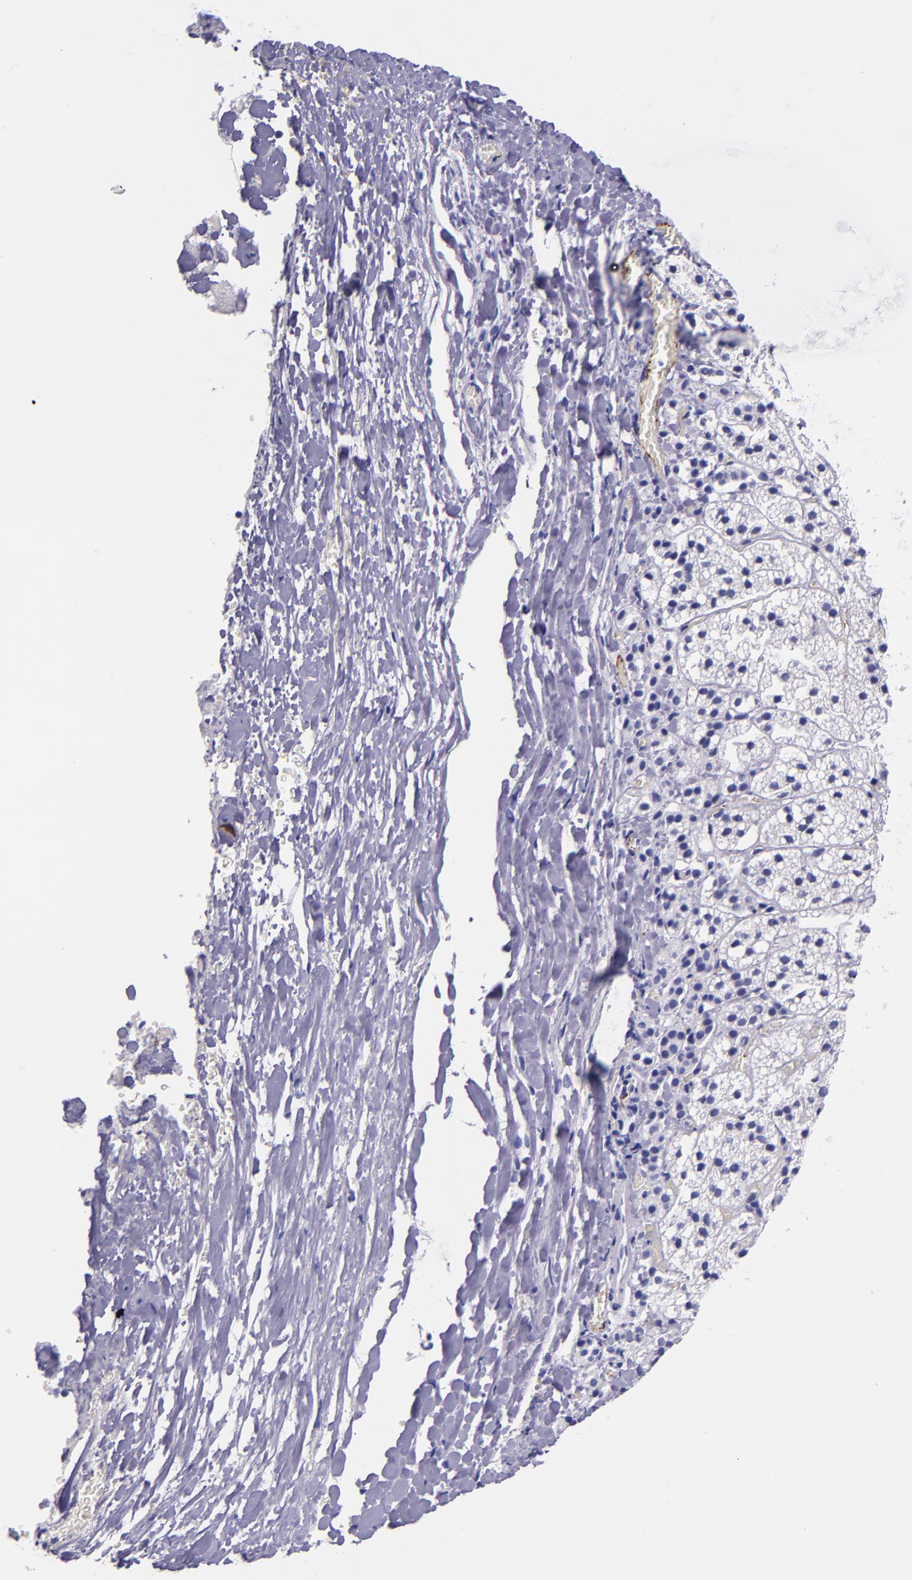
{"staining": {"intensity": "negative", "quantity": "none", "location": "none"}, "tissue": "adrenal gland", "cell_type": "Glandular cells", "image_type": "normal", "snomed": [{"axis": "morphology", "description": "Normal tissue, NOS"}, {"axis": "topography", "description": "Adrenal gland"}], "caption": "An IHC micrograph of normal adrenal gland is shown. There is no staining in glandular cells of adrenal gland.", "gene": "SELE", "patient": {"sex": "female", "age": 44}}